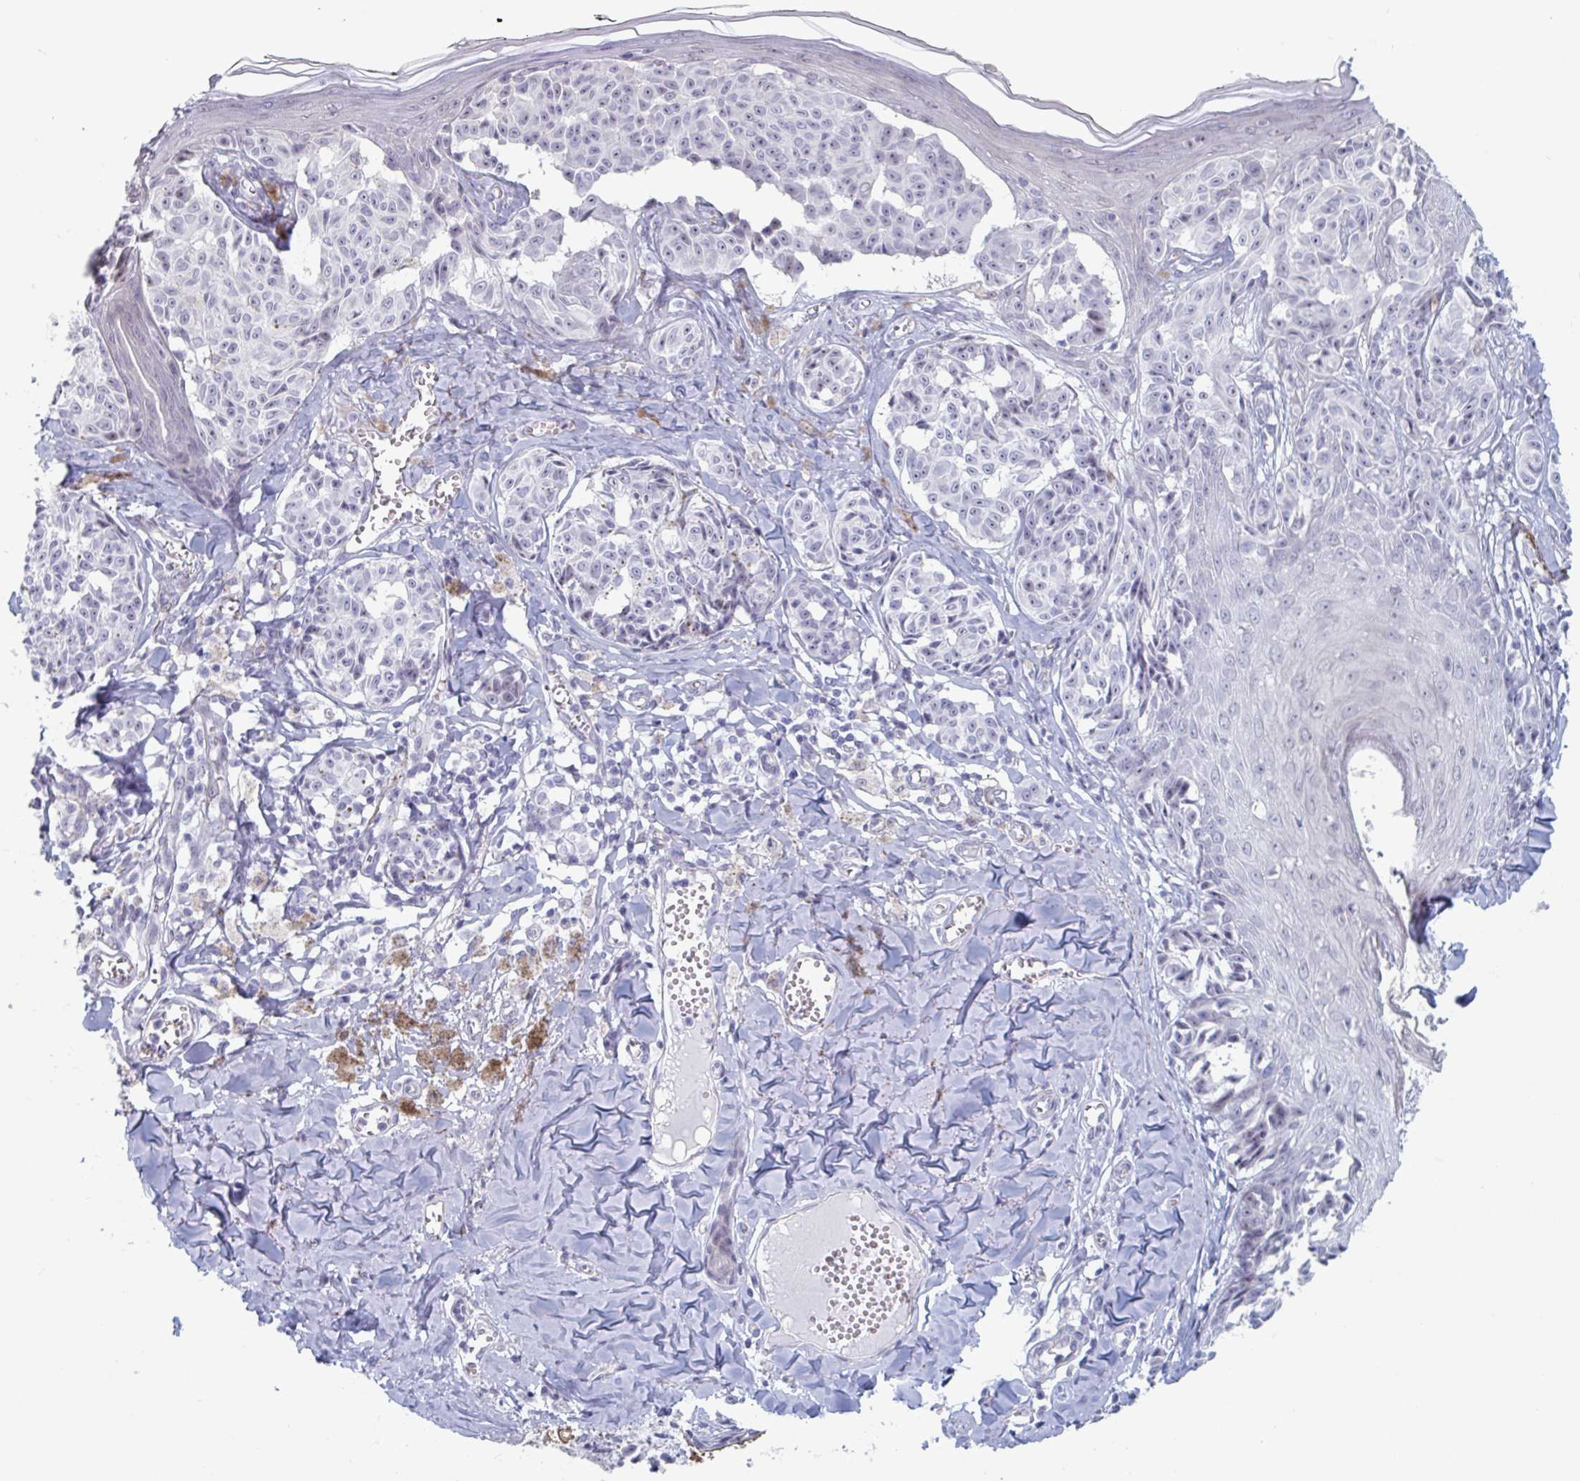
{"staining": {"intensity": "negative", "quantity": "none", "location": "none"}, "tissue": "melanoma", "cell_type": "Tumor cells", "image_type": "cancer", "snomed": [{"axis": "morphology", "description": "Malignant melanoma, NOS"}, {"axis": "topography", "description": "Skin"}], "caption": "Tumor cells show no significant expression in melanoma.", "gene": "FOXA1", "patient": {"sex": "female", "age": 43}}